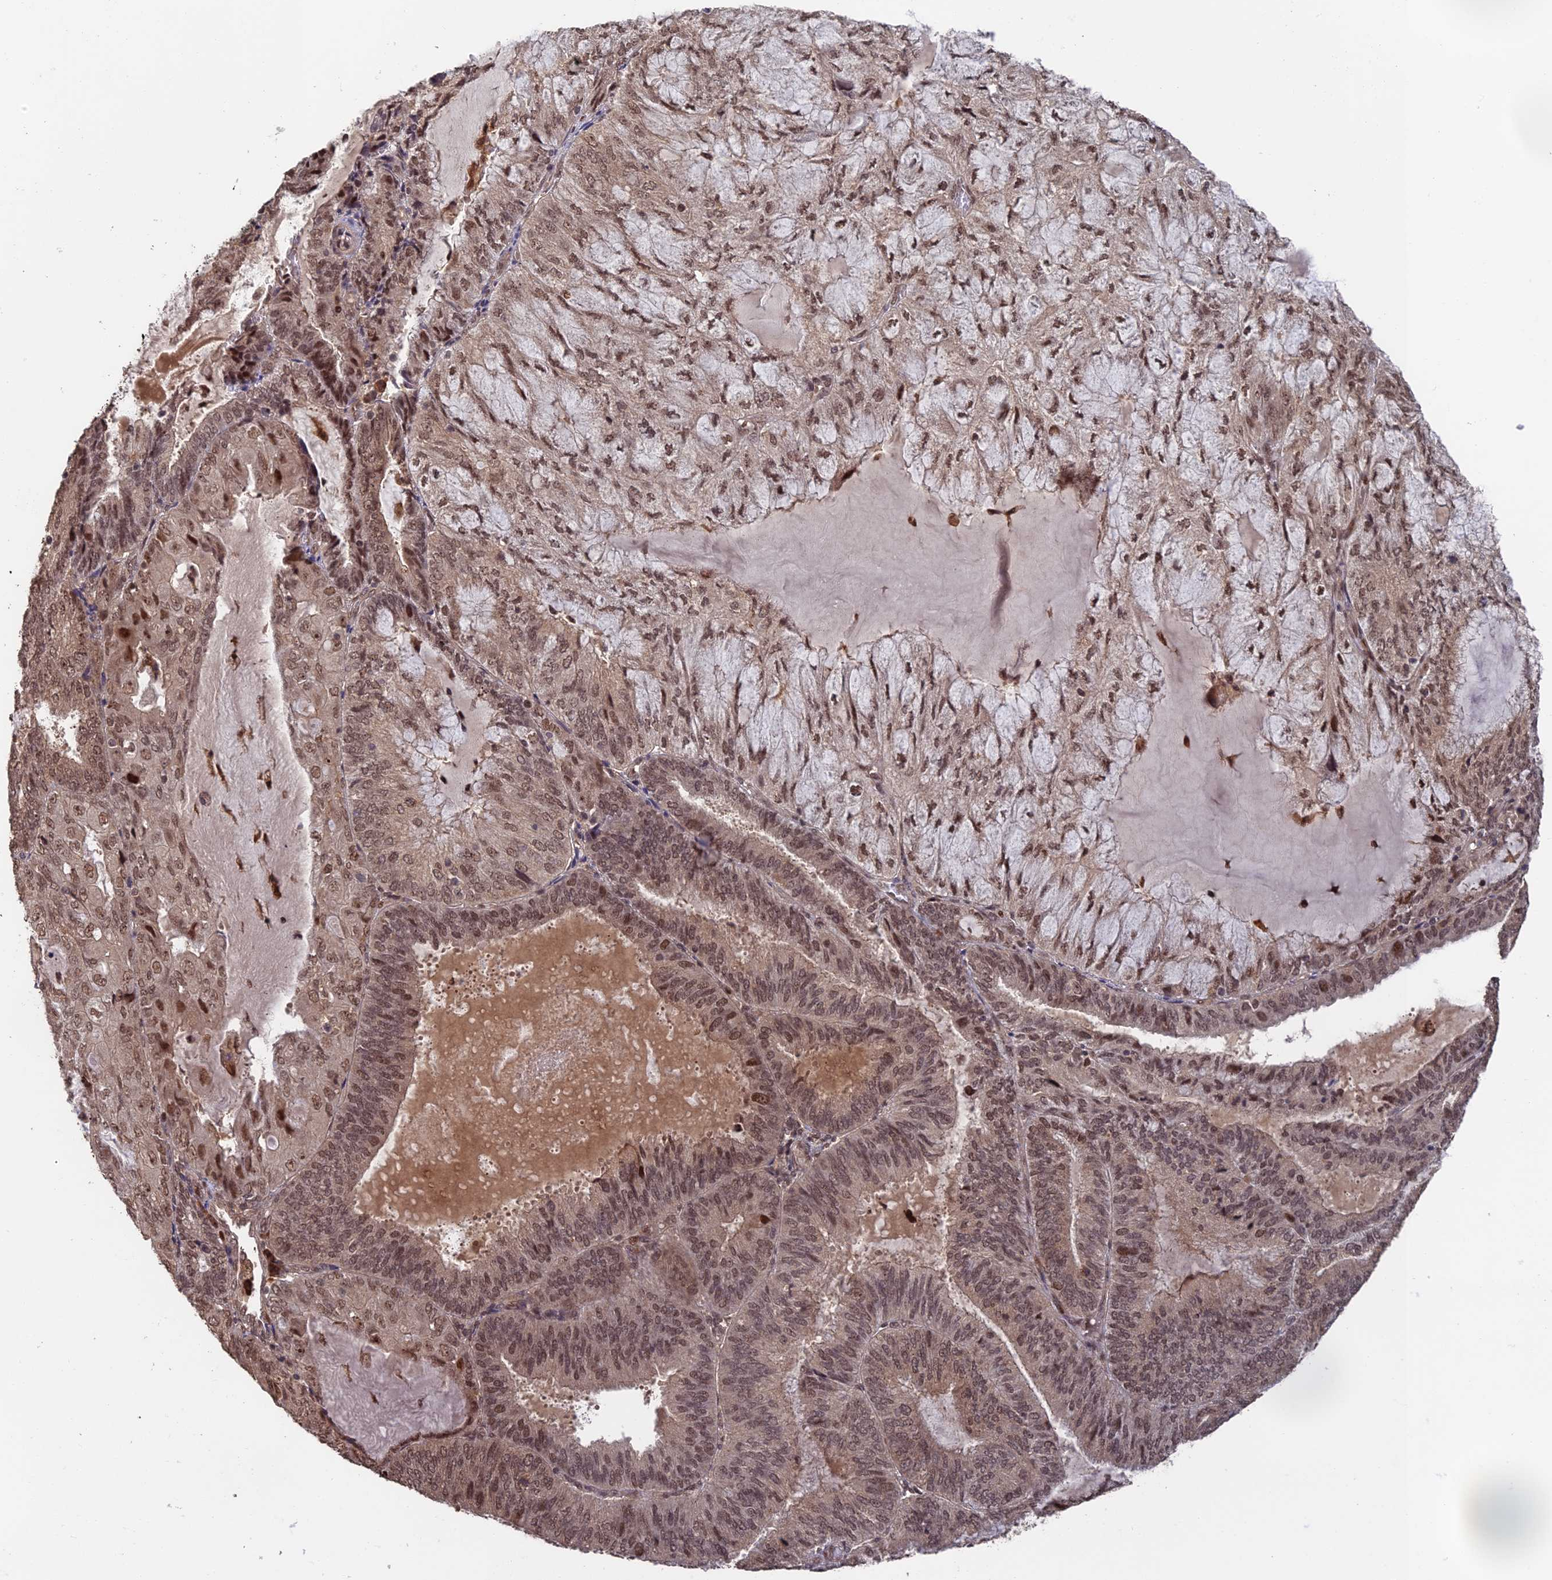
{"staining": {"intensity": "moderate", "quantity": ">75%", "location": "nuclear"}, "tissue": "endometrial cancer", "cell_type": "Tumor cells", "image_type": "cancer", "snomed": [{"axis": "morphology", "description": "Adenocarcinoma, NOS"}, {"axis": "topography", "description": "Endometrium"}], "caption": "Protein staining shows moderate nuclear expression in approximately >75% of tumor cells in endometrial adenocarcinoma. The protein of interest is shown in brown color, while the nuclei are stained blue.", "gene": "OSBPL1A", "patient": {"sex": "female", "age": 81}}